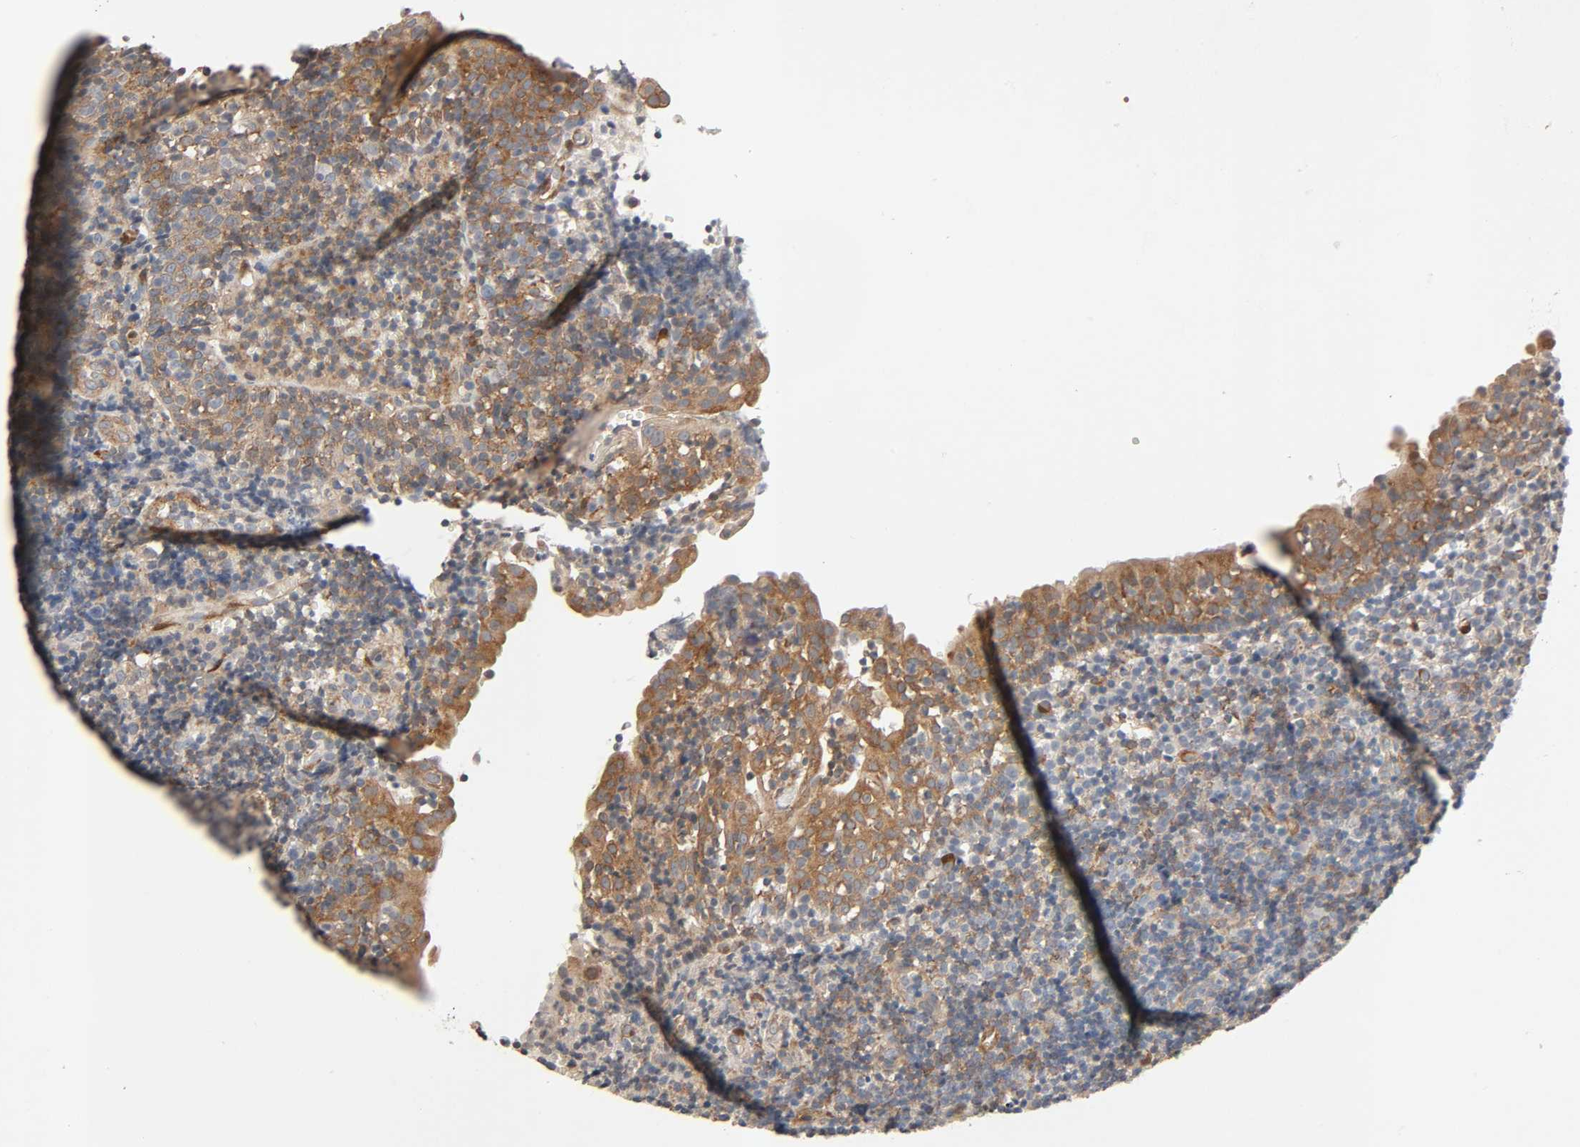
{"staining": {"intensity": "moderate", "quantity": ">75%", "location": "cytoplasmic/membranous"}, "tissue": "tonsil", "cell_type": "Germinal center cells", "image_type": "normal", "snomed": [{"axis": "morphology", "description": "Normal tissue, NOS"}, {"axis": "topography", "description": "Tonsil"}], "caption": "A histopathology image of human tonsil stained for a protein shows moderate cytoplasmic/membranous brown staining in germinal center cells. (DAB (3,3'-diaminobenzidine) = brown stain, brightfield microscopy at high magnification).", "gene": "PTK2", "patient": {"sex": "female", "age": 40}}